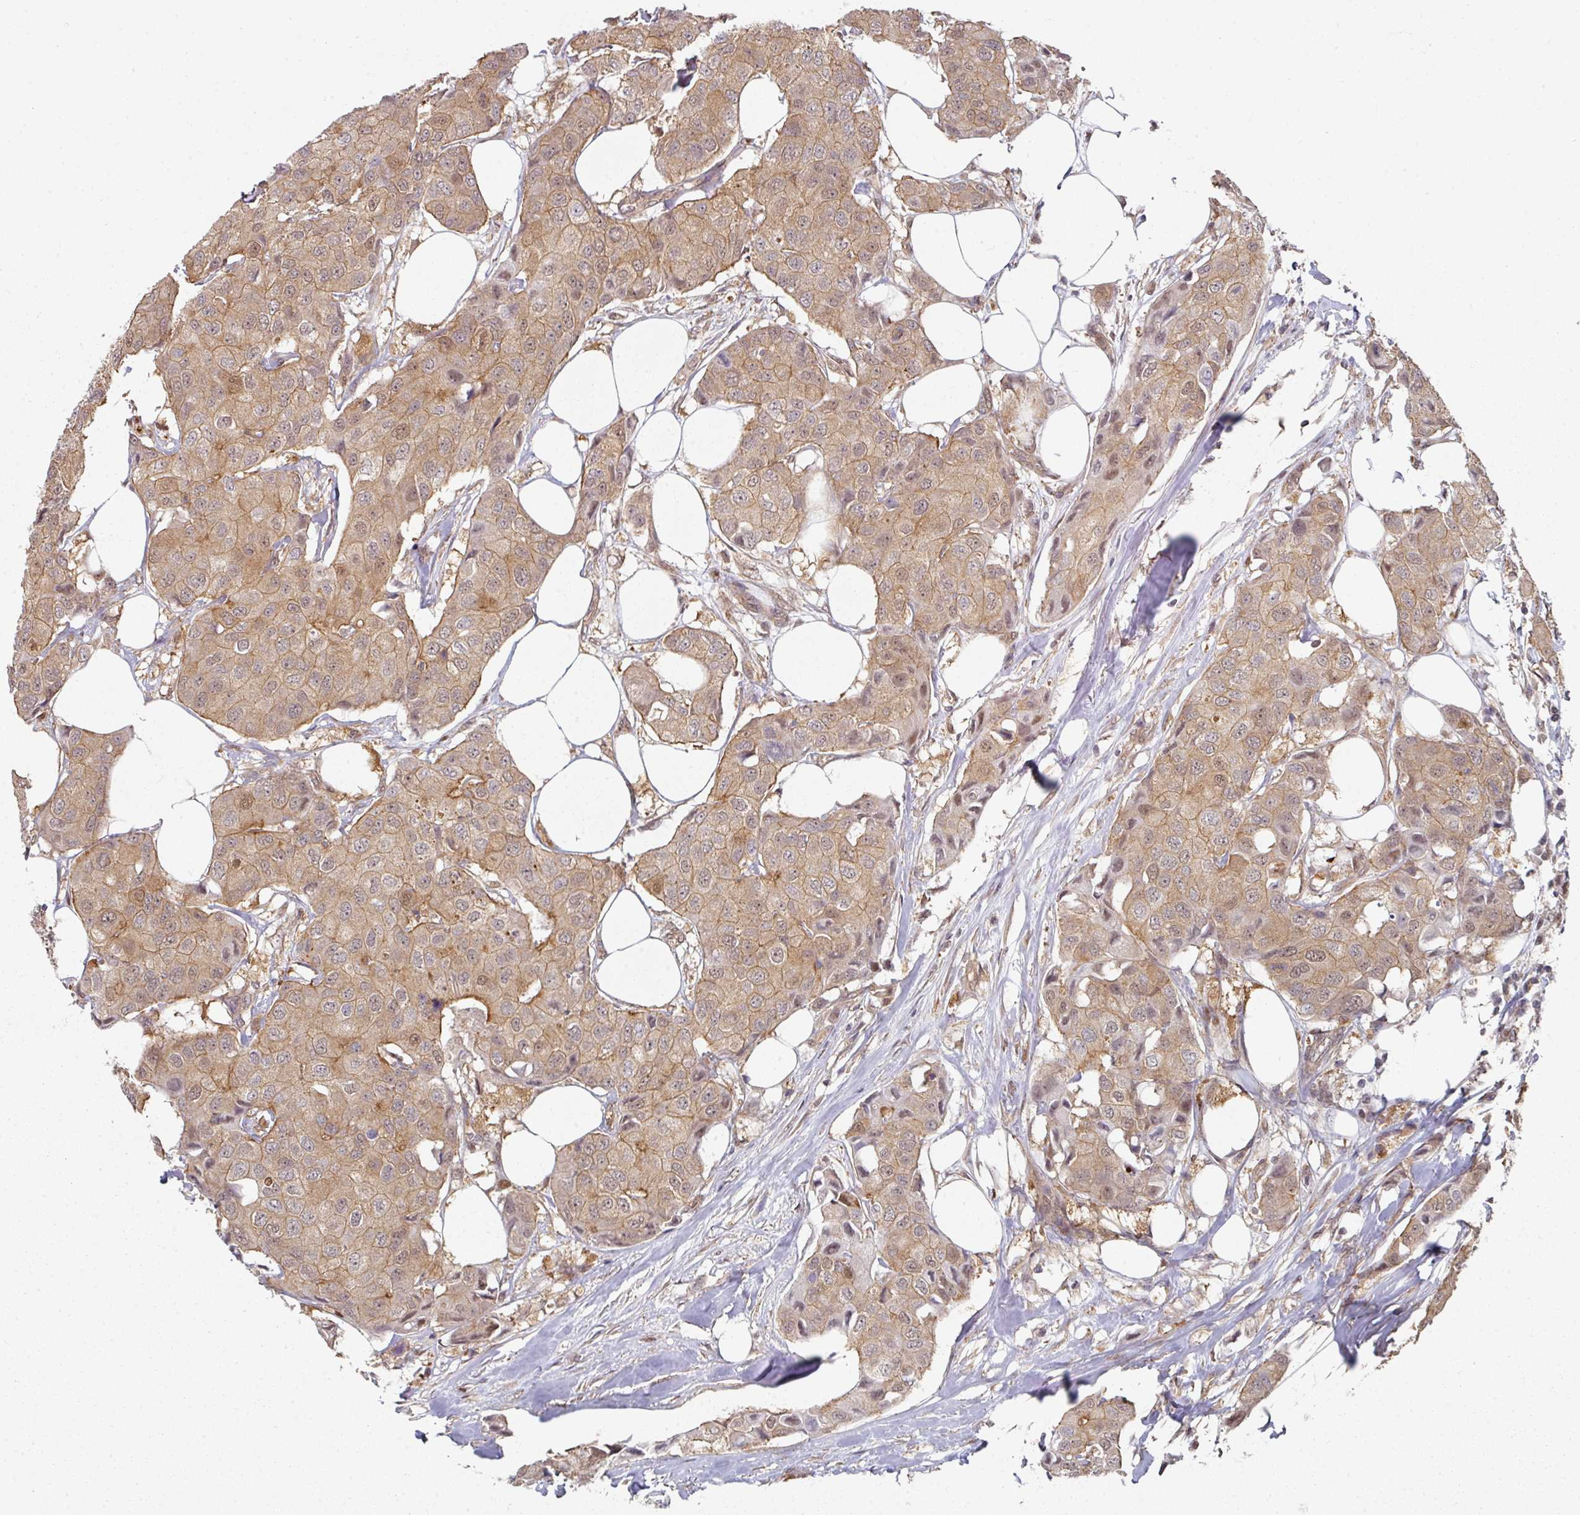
{"staining": {"intensity": "moderate", "quantity": ">75%", "location": "cytoplasmic/membranous,nuclear"}, "tissue": "breast cancer", "cell_type": "Tumor cells", "image_type": "cancer", "snomed": [{"axis": "morphology", "description": "Duct carcinoma"}, {"axis": "topography", "description": "Breast"}], "caption": "High-power microscopy captured an immunohistochemistry (IHC) image of infiltrating ductal carcinoma (breast), revealing moderate cytoplasmic/membranous and nuclear staining in about >75% of tumor cells. The staining was performed using DAB (3,3'-diaminobenzidine), with brown indicating positive protein expression. Nuclei are stained blue with hematoxylin.", "gene": "PSME3IP1", "patient": {"sex": "female", "age": 80}}